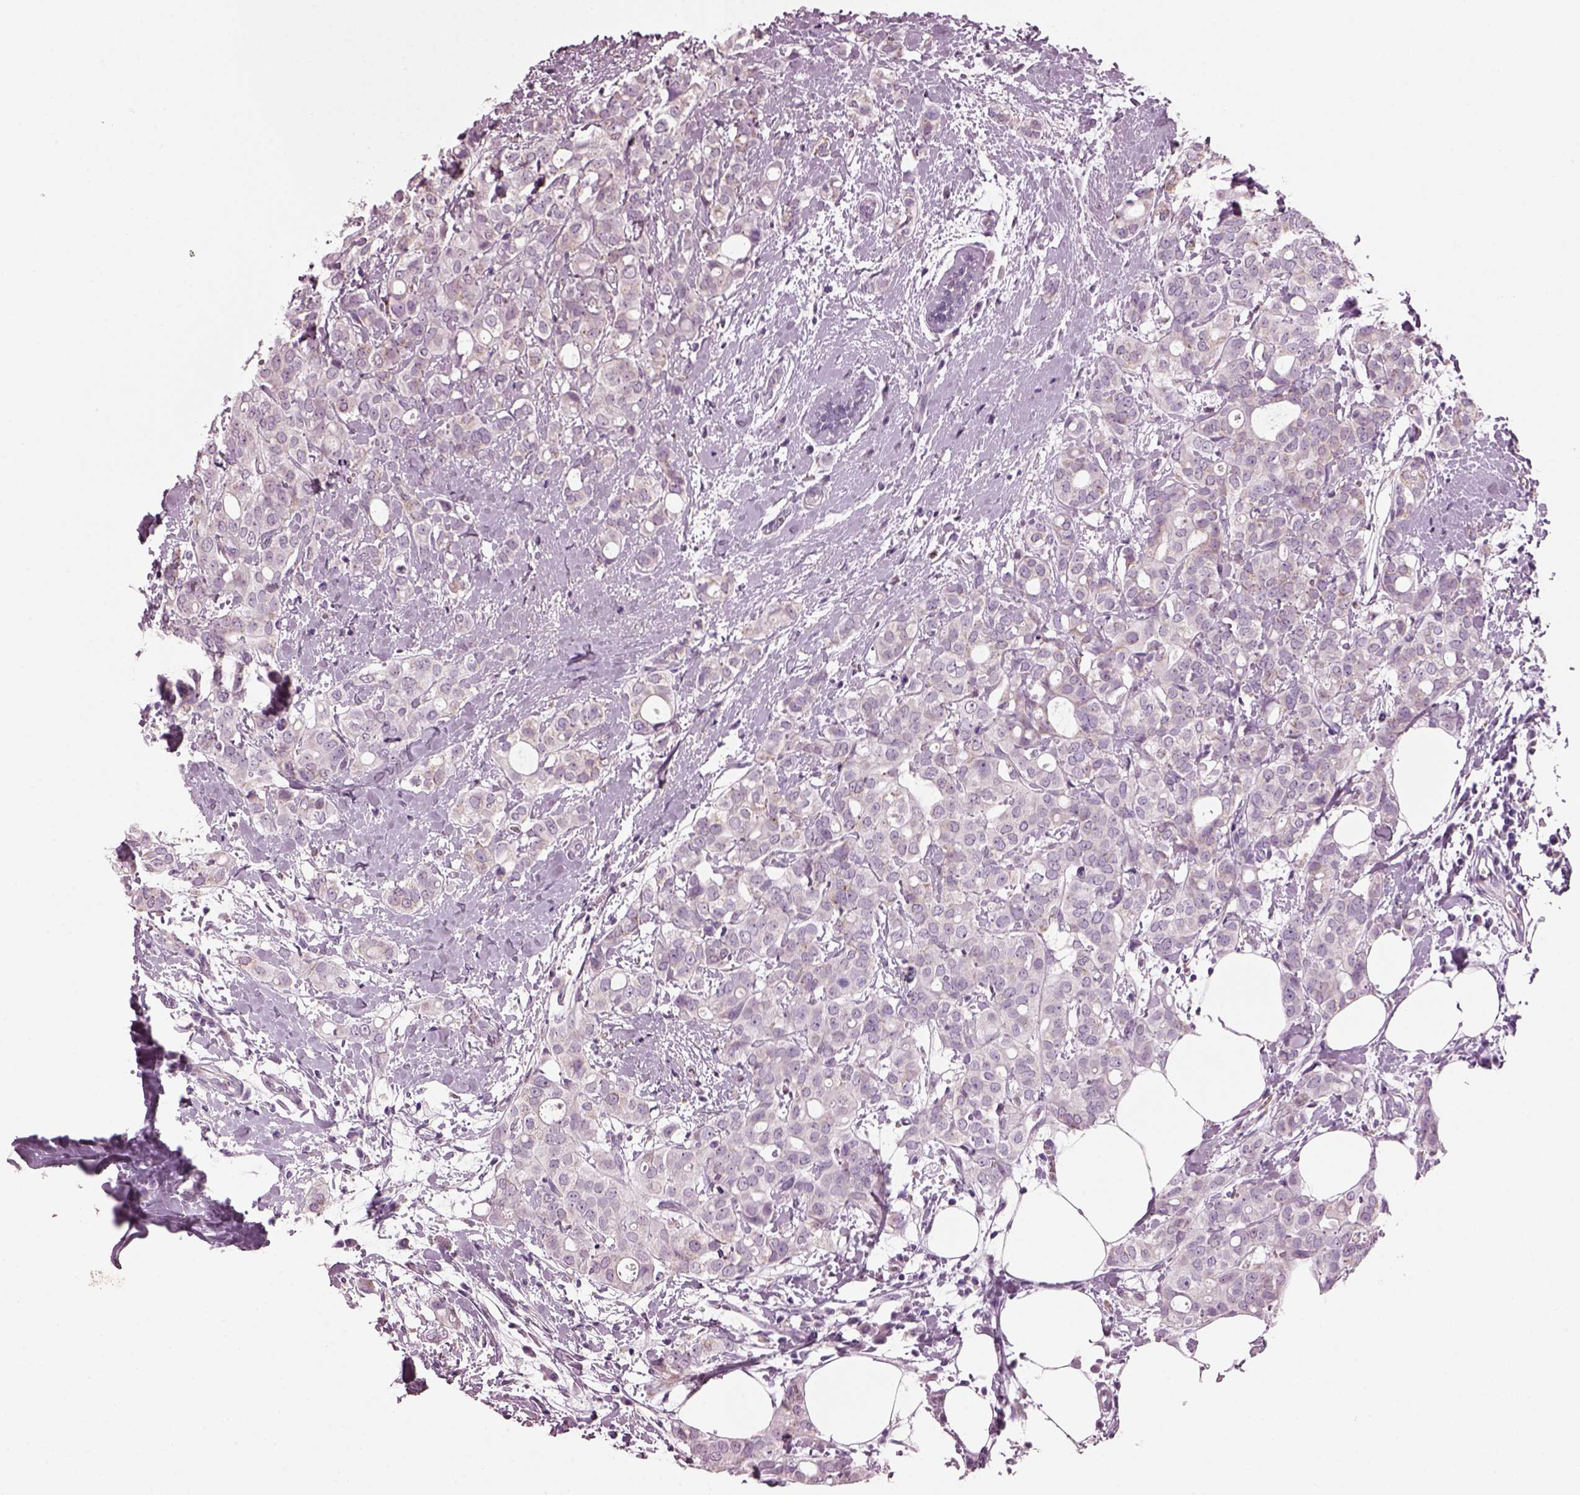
{"staining": {"intensity": "weak", "quantity": "<25%", "location": "cytoplasmic/membranous"}, "tissue": "breast cancer", "cell_type": "Tumor cells", "image_type": "cancer", "snomed": [{"axis": "morphology", "description": "Duct carcinoma"}, {"axis": "topography", "description": "Breast"}], "caption": "Breast cancer was stained to show a protein in brown. There is no significant expression in tumor cells.", "gene": "PRR9", "patient": {"sex": "female", "age": 40}}